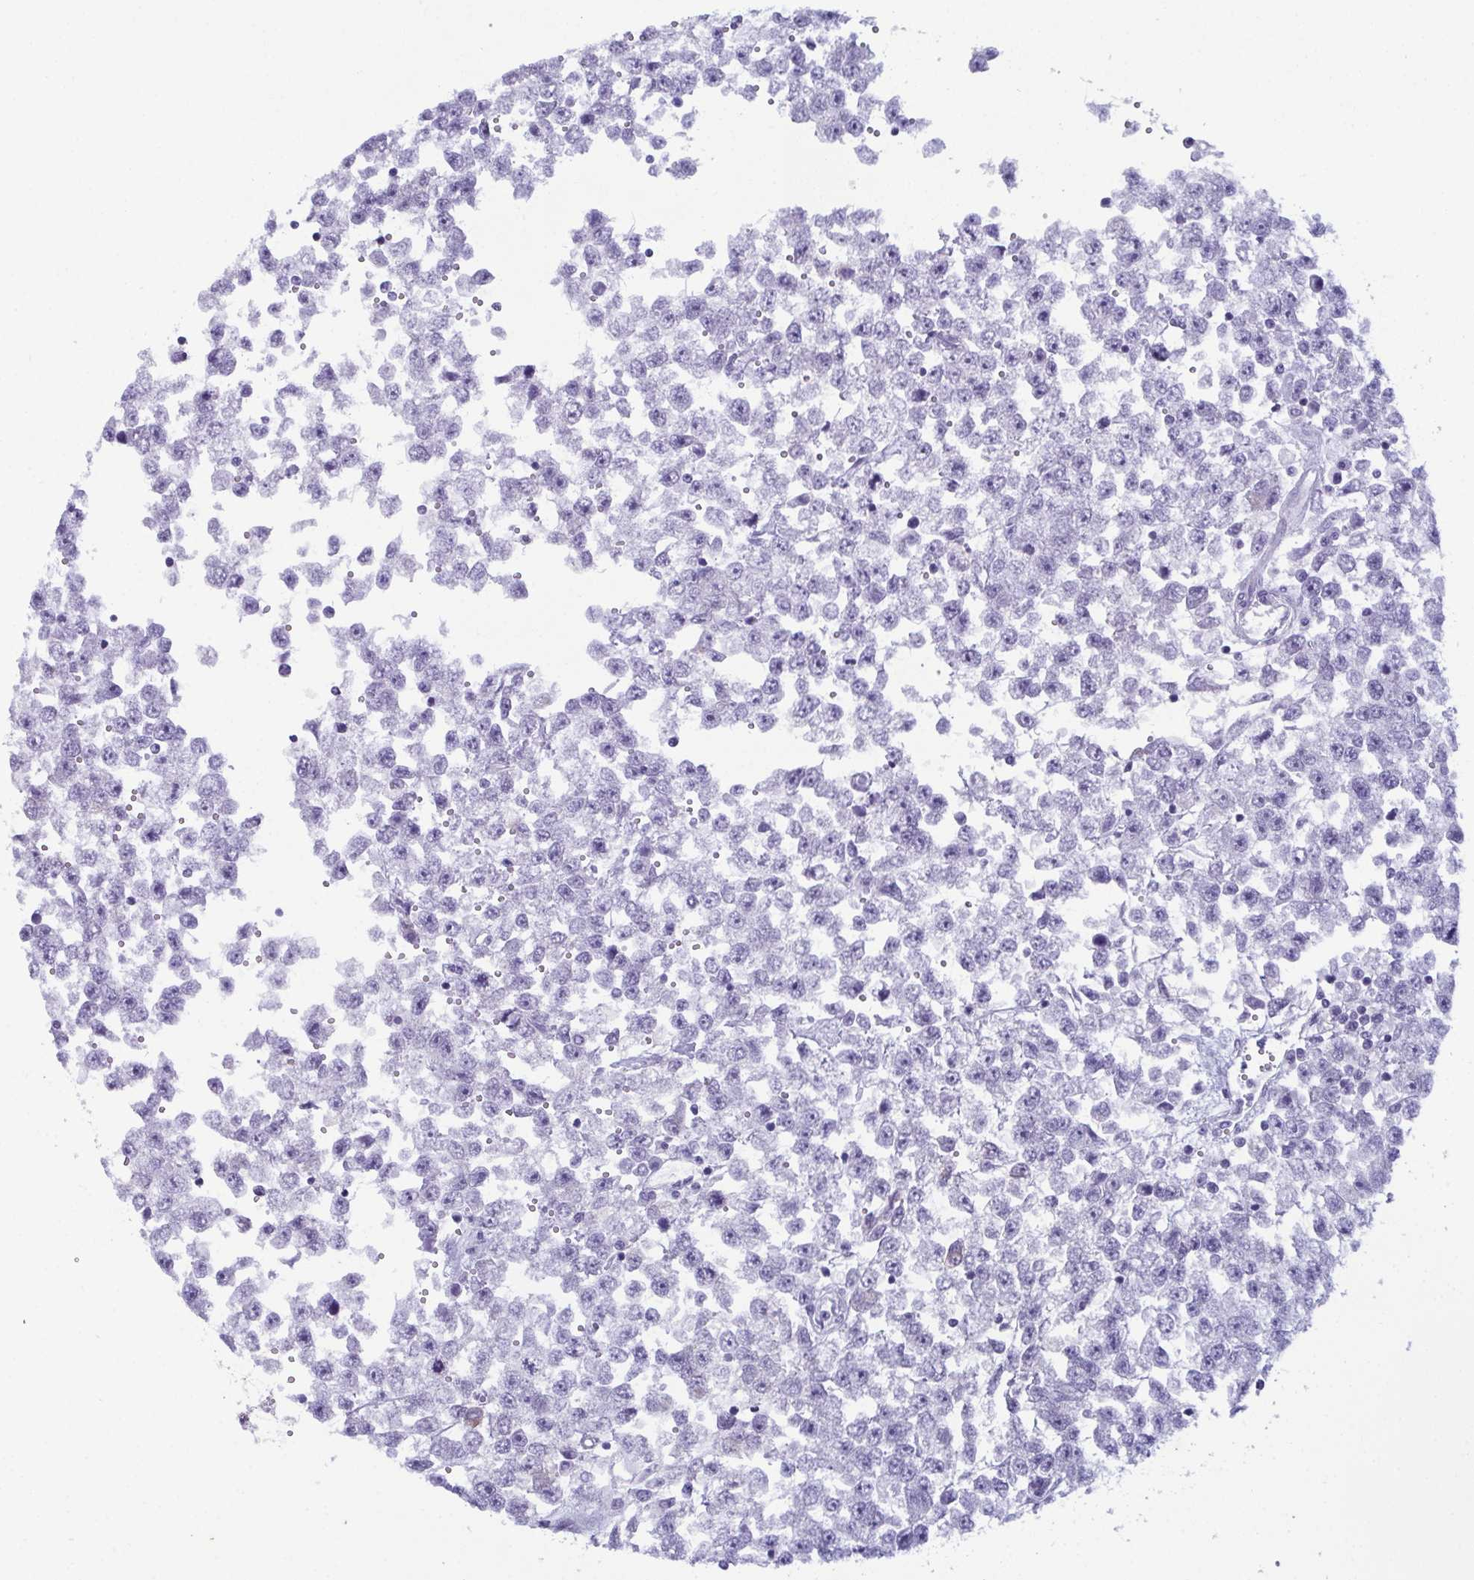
{"staining": {"intensity": "negative", "quantity": "none", "location": "none"}, "tissue": "testis cancer", "cell_type": "Tumor cells", "image_type": "cancer", "snomed": [{"axis": "morphology", "description": "Seminoma, NOS"}, {"axis": "topography", "description": "Testis"}], "caption": "Tumor cells are negative for protein expression in human testis cancer (seminoma). (DAB immunohistochemistry, high magnification).", "gene": "RBM7", "patient": {"sex": "male", "age": 34}}